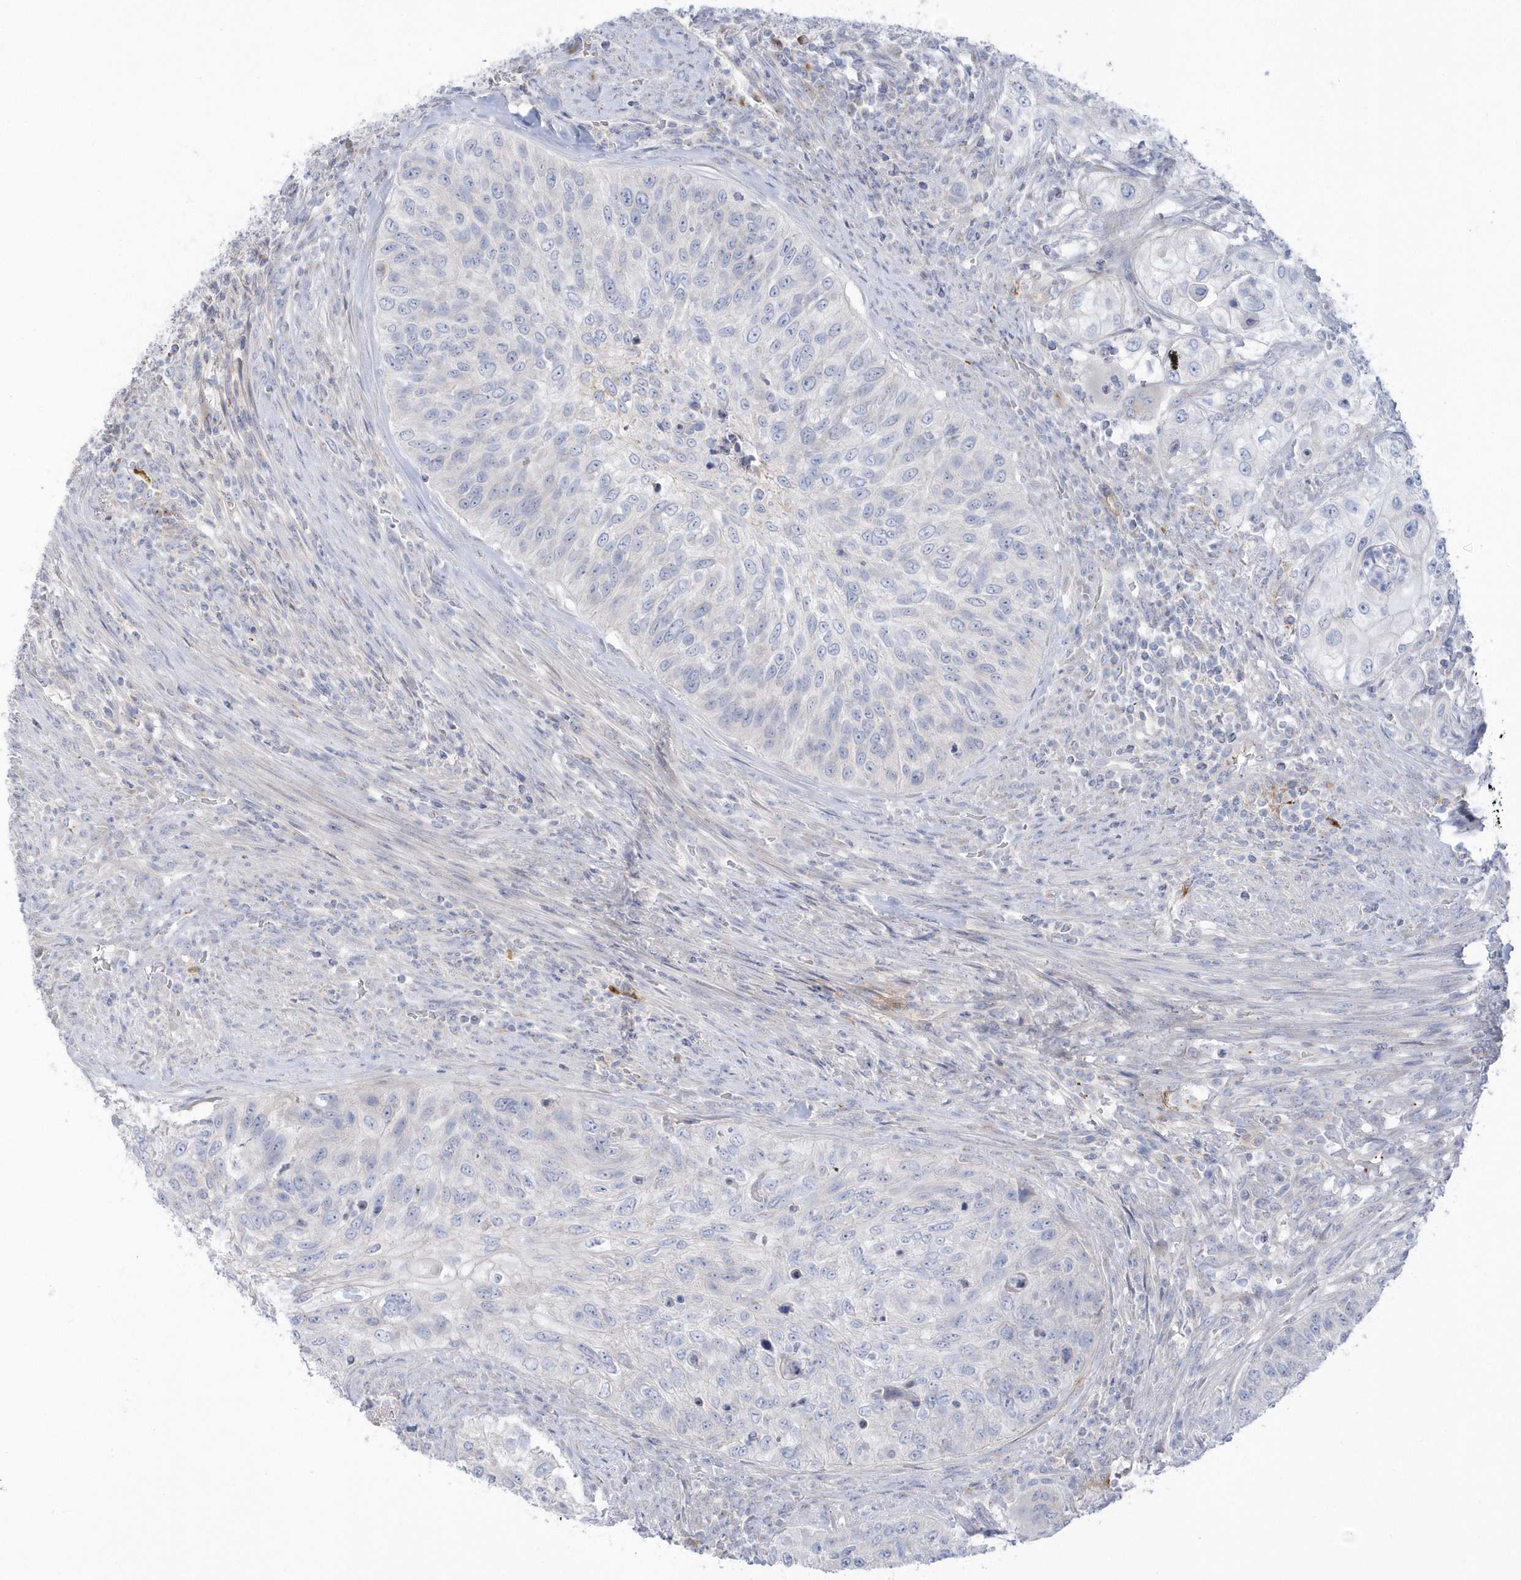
{"staining": {"intensity": "negative", "quantity": "none", "location": "none"}, "tissue": "urothelial cancer", "cell_type": "Tumor cells", "image_type": "cancer", "snomed": [{"axis": "morphology", "description": "Urothelial carcinoma, High grade"}, {"axis": "topography", "description": "Urinary bladder"}], "caption": "This is an immunohistochemistry photomicrograph of urothelial carcinoma (high-grade). There is no positivity in tumor cells.", "gene": "SEMA3D", "patient": {"sex": "female", "age": 60}}